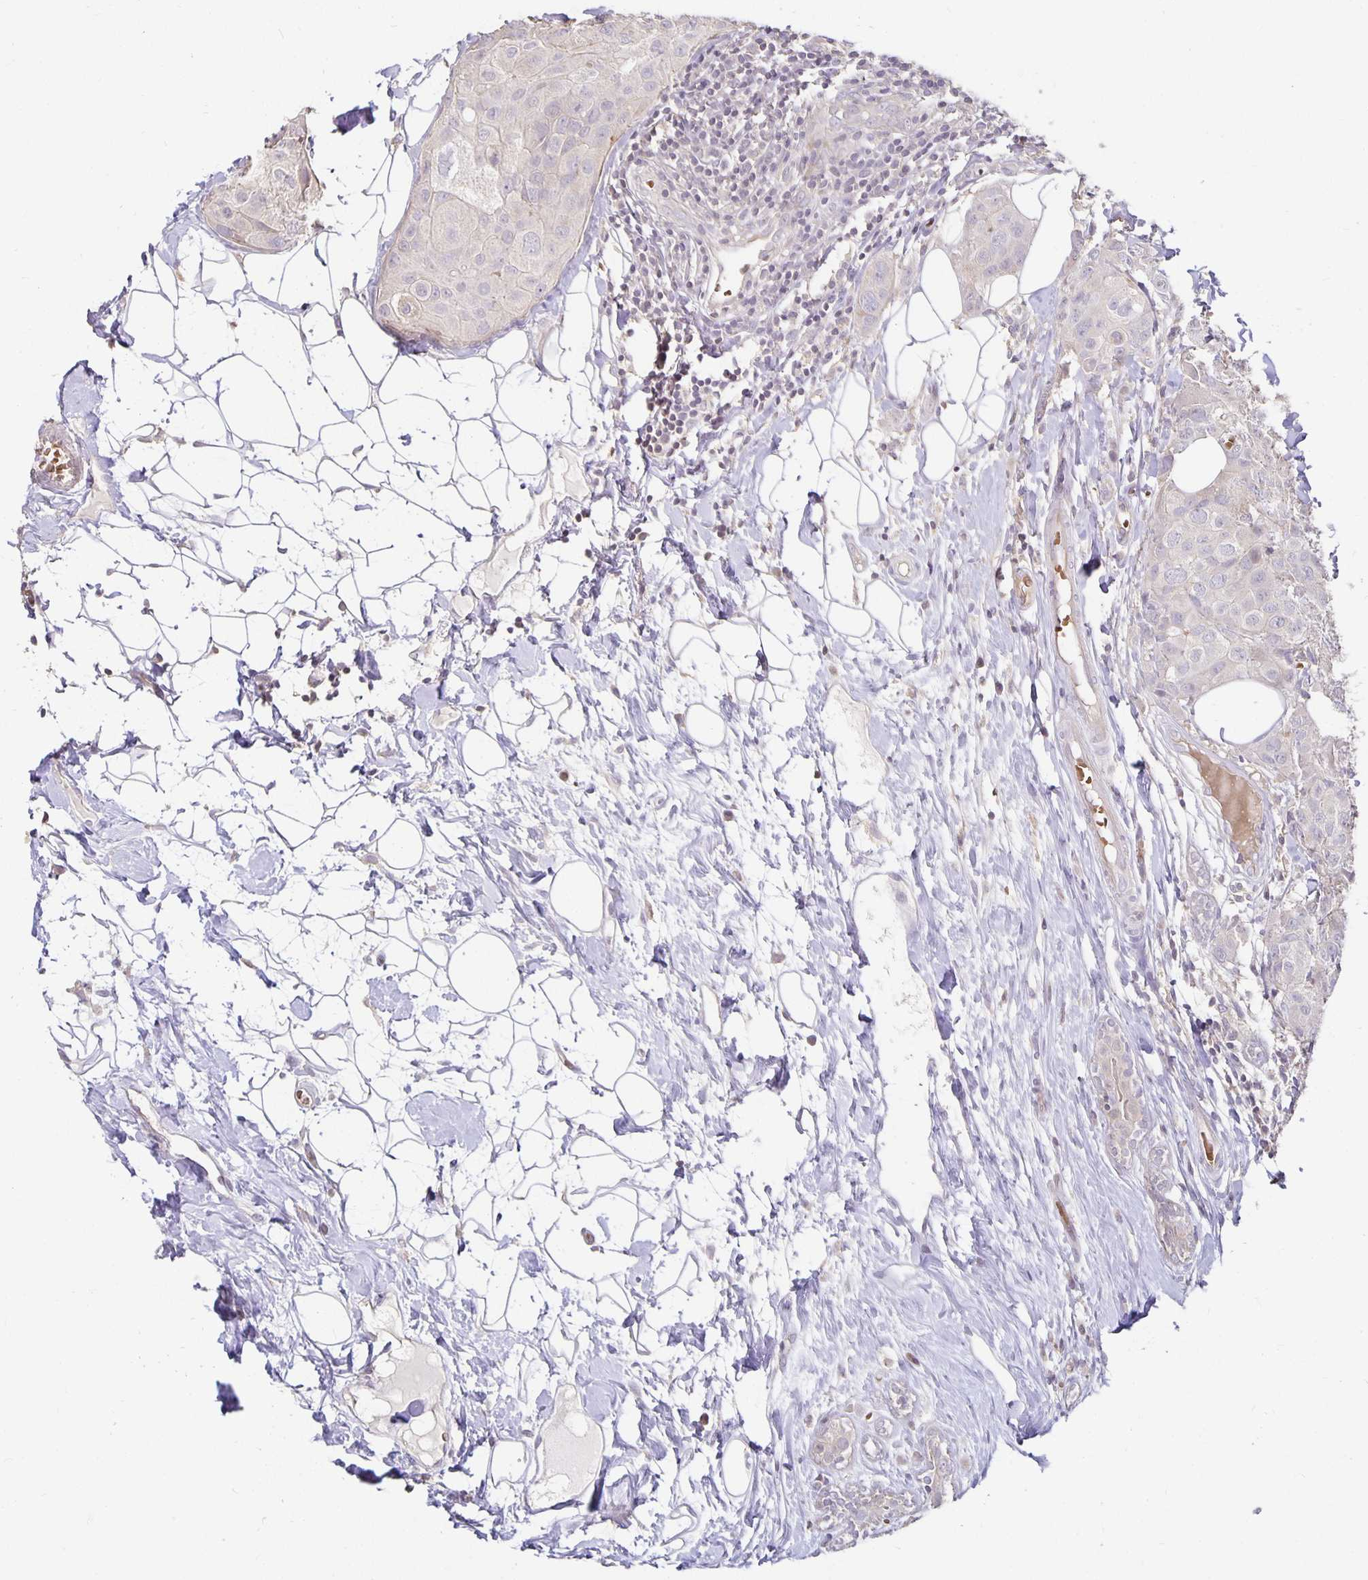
{"staining": {"intensity": "negative", "quantity": "none", "location": "none"}, "tissue": "breast cancer", "cell_type": "Tumor cells", "image_type": "cancer", "snomed": [{"axis": "morphology", "description": "Duct carcinoma"}, {"axis": "topography", "description": "Breast"}], "caption": "Immunohistochemical staining of human breast infiltrating ductal carcinoma demonstrates no significant staining in tumor cells.", "gene": "CST6", "patient": {"sex": "female", "age": 43}}